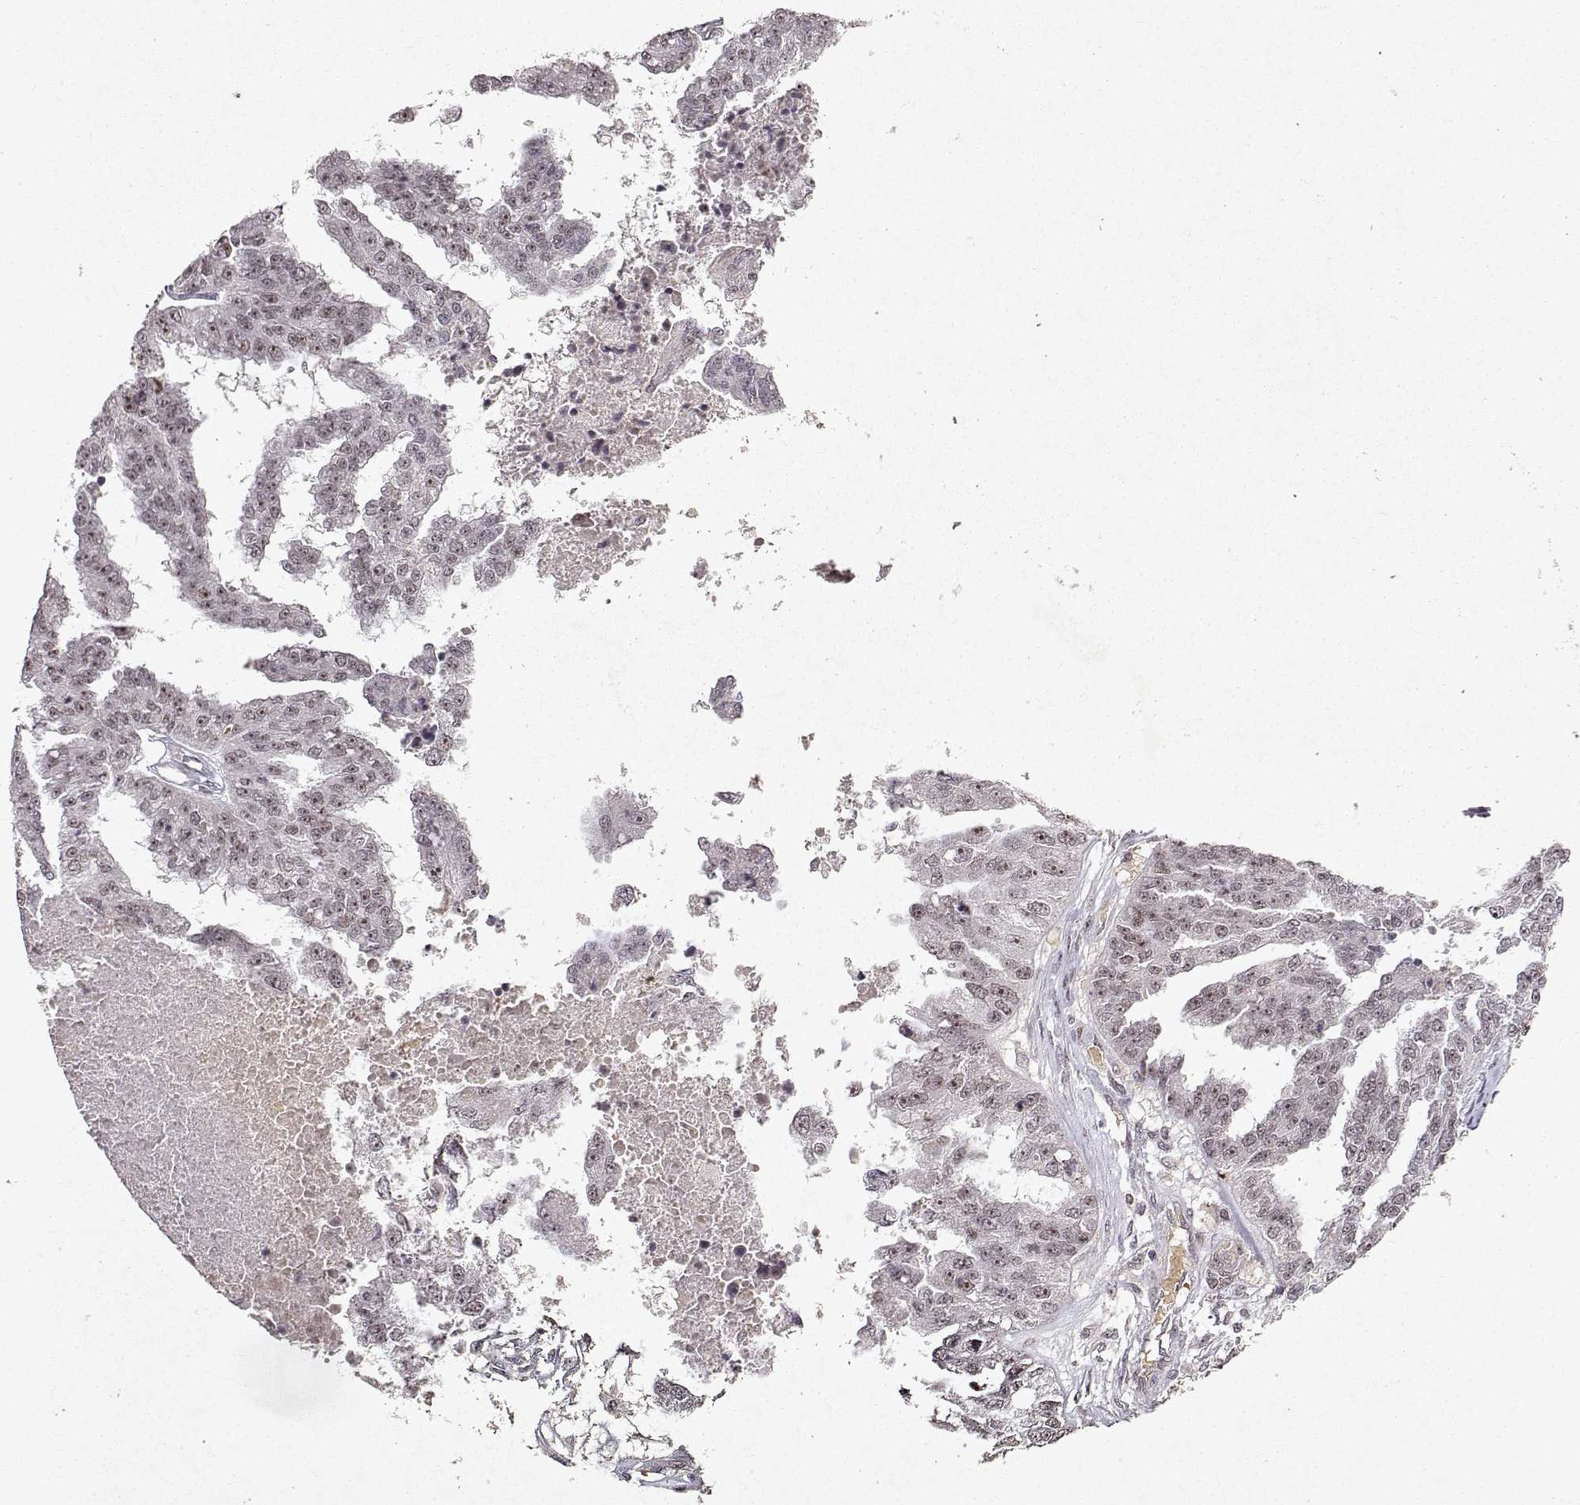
{"staining": {"intensity": "weak", "quantity": ">75%", "location": "nuclear"}, "tissue": "ovarian cancer", "cell_type": "Tumor cells", "image_type": "cancer", "snomed": [{"axis": "morphology", "description": "Cystadenocarcinoma, serous, NOS"}, {"axis": "topography", "description": "Ovary"}], "caption": "Immunohistochemical staining of human serous cystadenocarcinoma (ovarian) exhibits weak nuclear protein expression in about >75% of tumor cells. Nuclei are stained in blue.", "gene": "DDX56", "patient": {"sex": "female", "age": 58}}